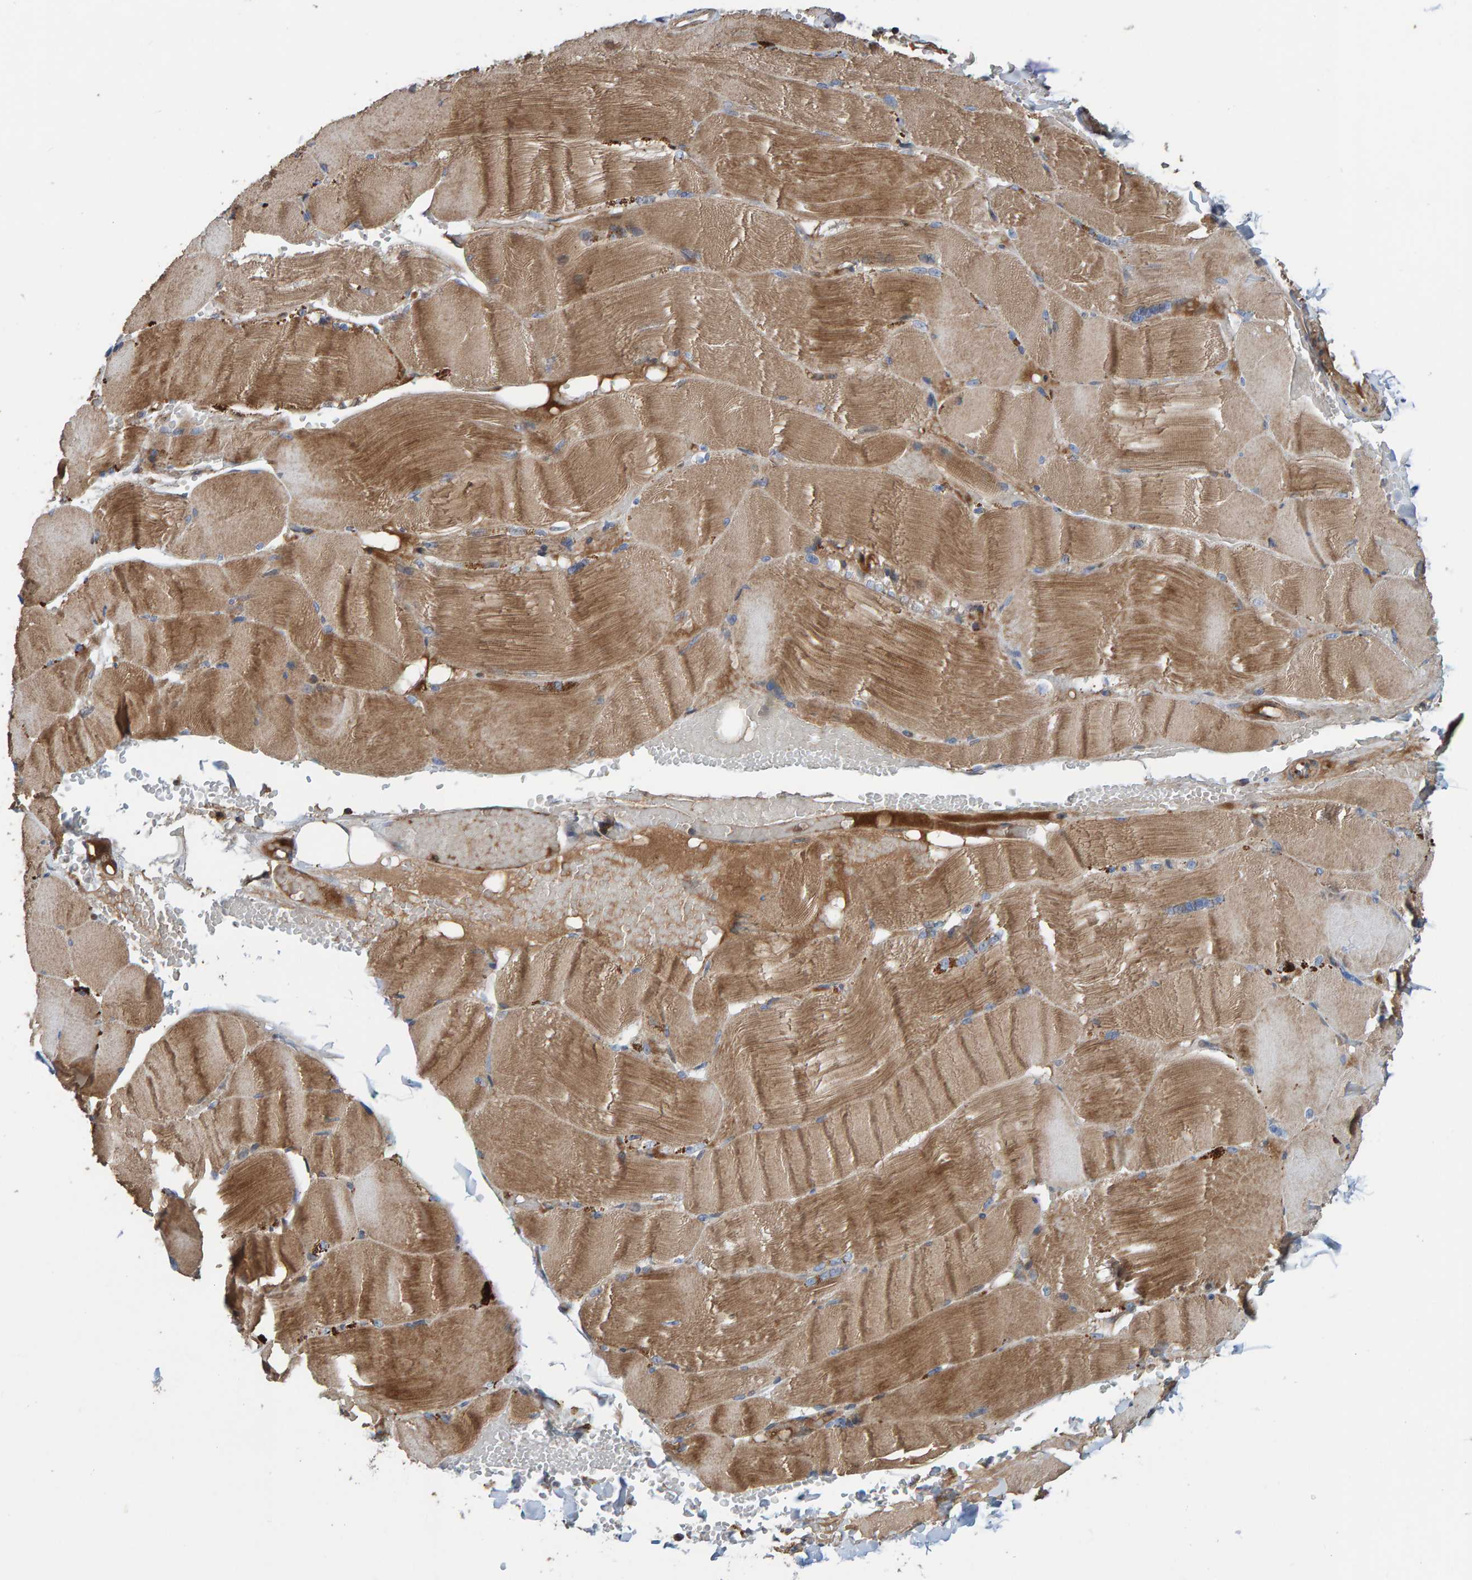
{"staining": {"intensity": "moderate", "quantity": ">75%", "location": "cytoplasmic/membranous"}, "tissue": "skeletal muscle", "cell_type": "Myocytes", "image_type": "normal", "snomed": [{"axis": "morphology", "description": "Normal tissue, NOS"}, {"axis": "topography", "description": "Skin"}, {"axis": "topography", "description": "Skeletal muscle"}], "caption": "This is a photomicrograph of IHC staining of benign skeletal muscle, which shows moderate expression in the cytoplasmic/membranous of myocytes.", "gene": "KIAA0753", "patient": {"sex": "male", "age": 83}}